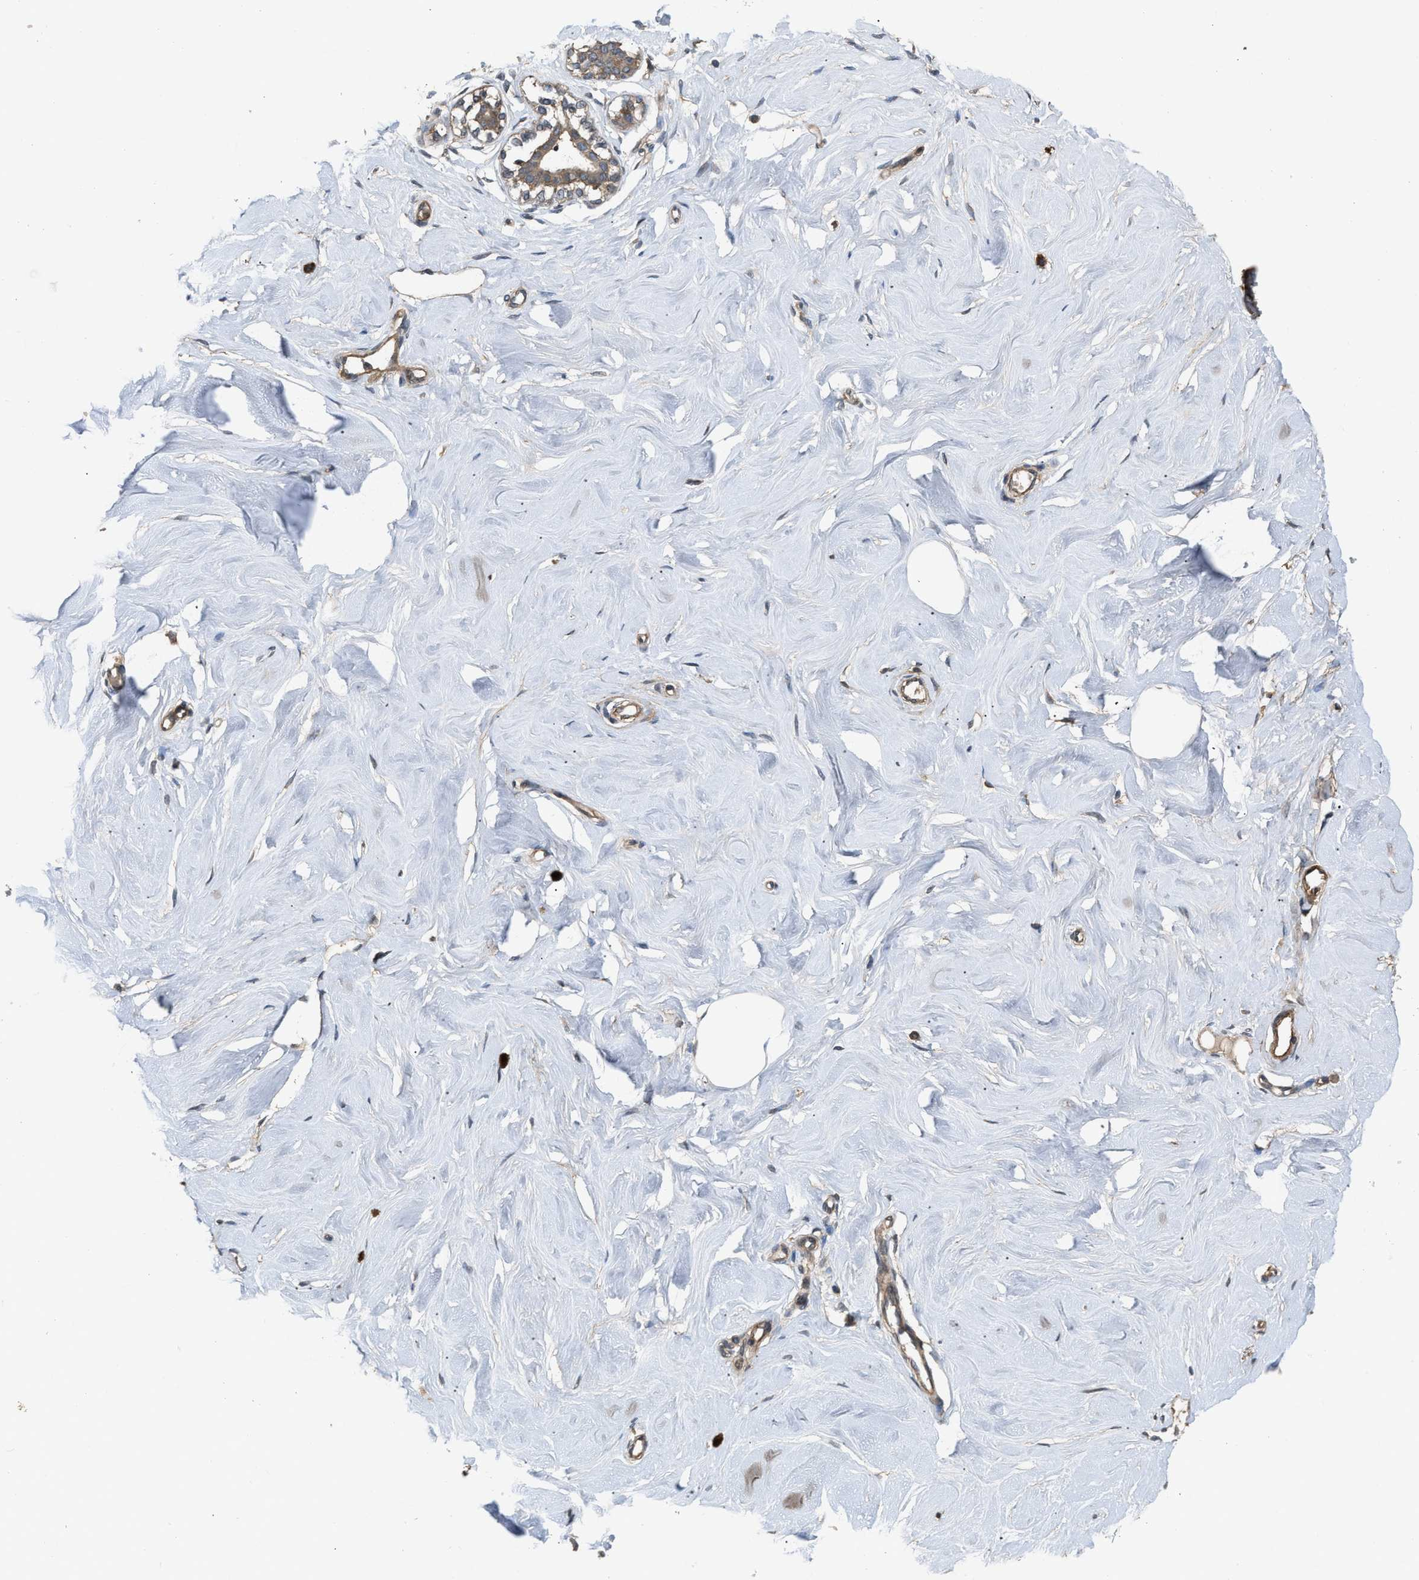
{"staining": {"intensity": "weak", "quantity": ">75%", "location": "cytoplasmic/membranous"}, "tissue": "breast", "cell_type": "Adipocytes", "image_type": "normal", "snomed": [{"axis": "morphology", "description": "Normal tissue, NOS"}, {"axis": "topography", "description": "Breast"}], "caption": "A high-resolution photomicrograph shows immunohistochemistry (IHC) staining of benign breast, which reveals weak cytoplasmic/membranous staining in approximately >75% of adipocytes. The protein of interest is shown in brown color, while the nuclei are stained blue.", "gene": "UTRN", "patient": {"sex": "female", "age": 23}}